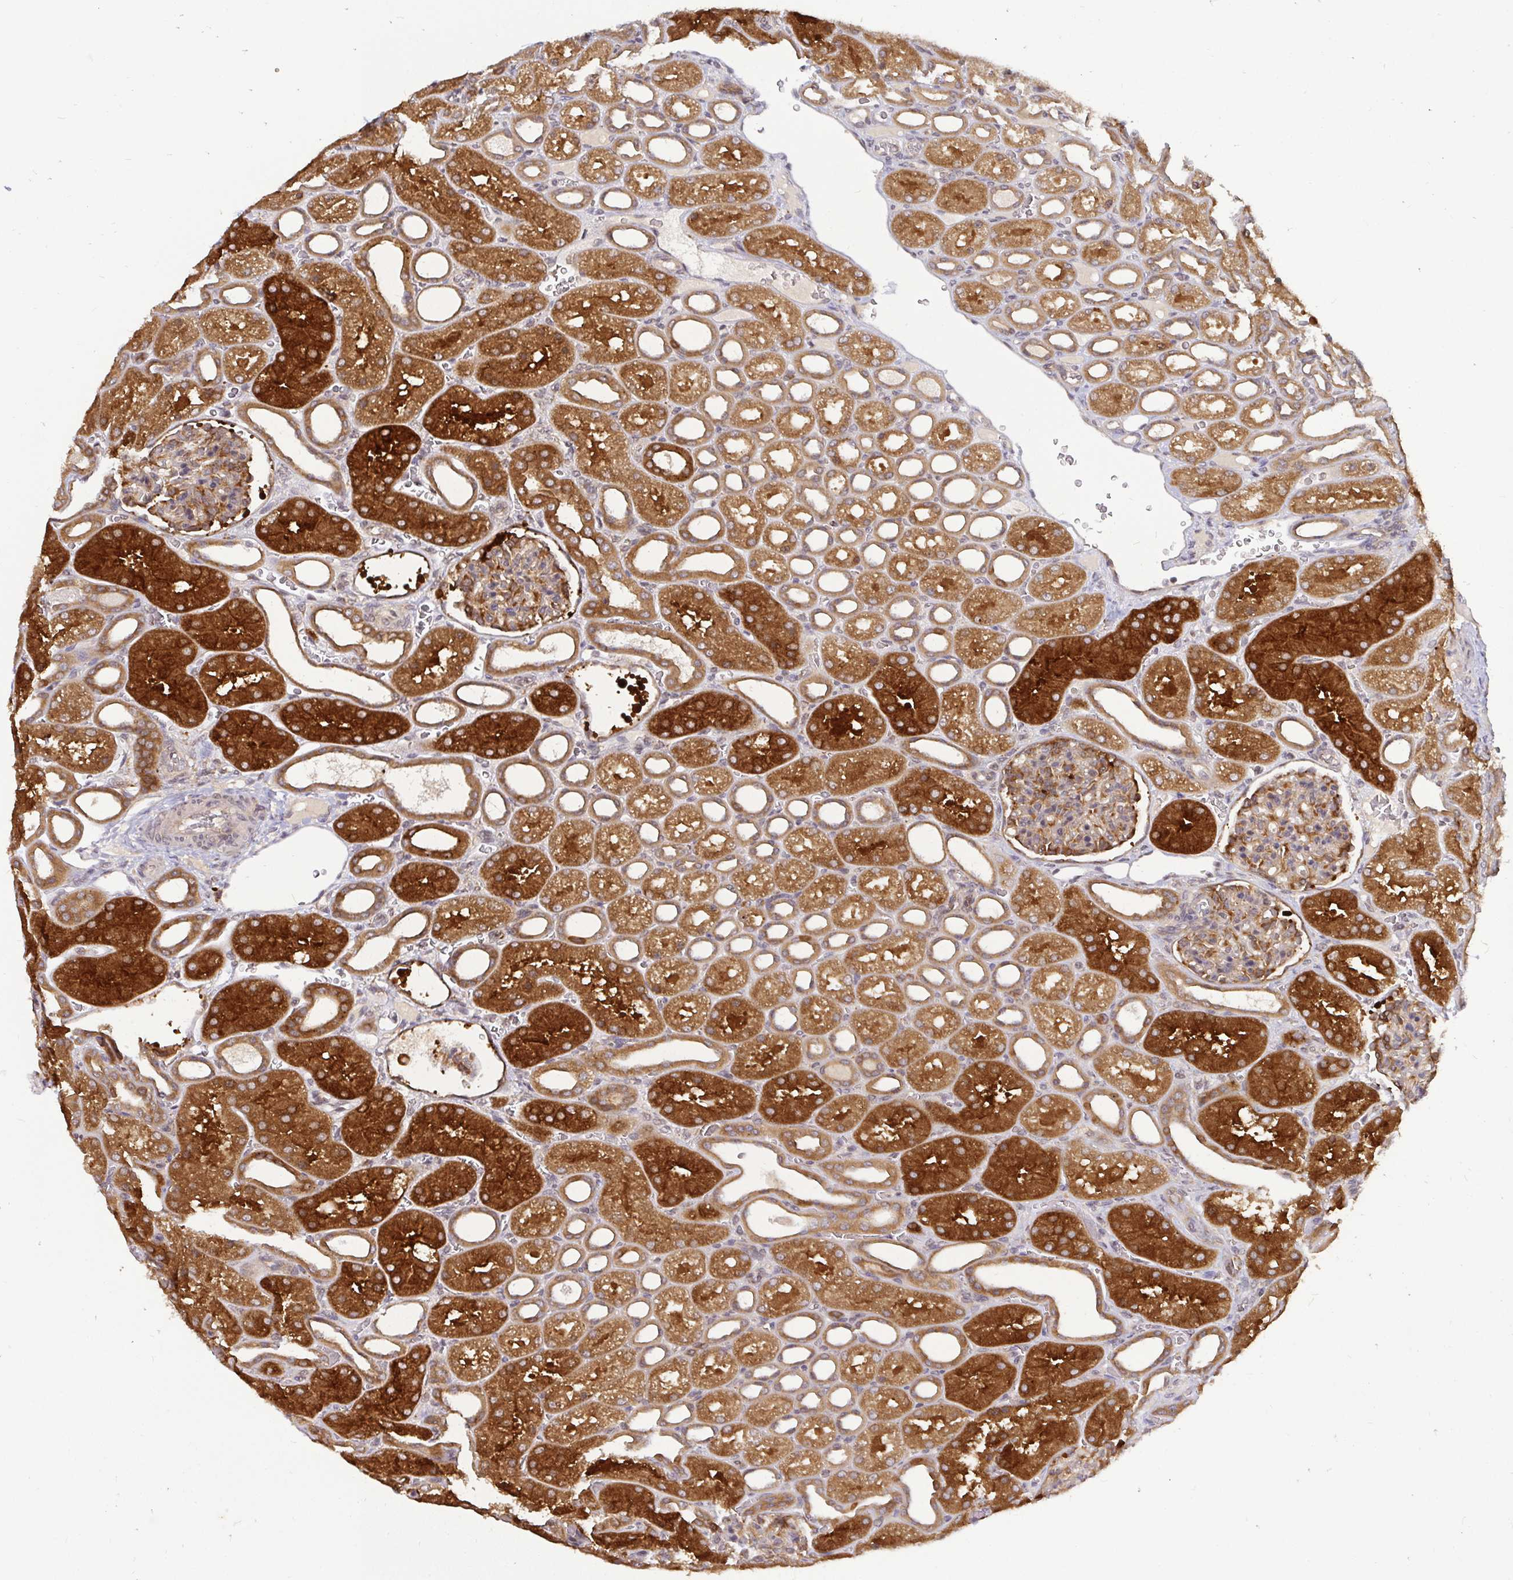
{"staining": {"intensity": "strong", "quantity": "<25%", "location": "cytoplasmic/membranous"}, "tissue": "kidney", "cell_type": "Cells in glomeruli", "image_type": "normal", "snomed": [{"axis": "morphology", "description": "Normal tissue, NOS"}, {"axis": "topography", "description": "Kidney"}], "caption": "Brown immunohistochemical staining in unremarkable human kidney reveals strong cytoplasmic/membranous staining in approximately <25% of cells in glomeruli. Using DAB (3,3'-diaminobenzidine) (brown) and hematoxylin (blue) stains, captured at high magnification using brightfield microscopy.", "gene": "LMO4", "patient": {"sex": "male", "age": 2}}